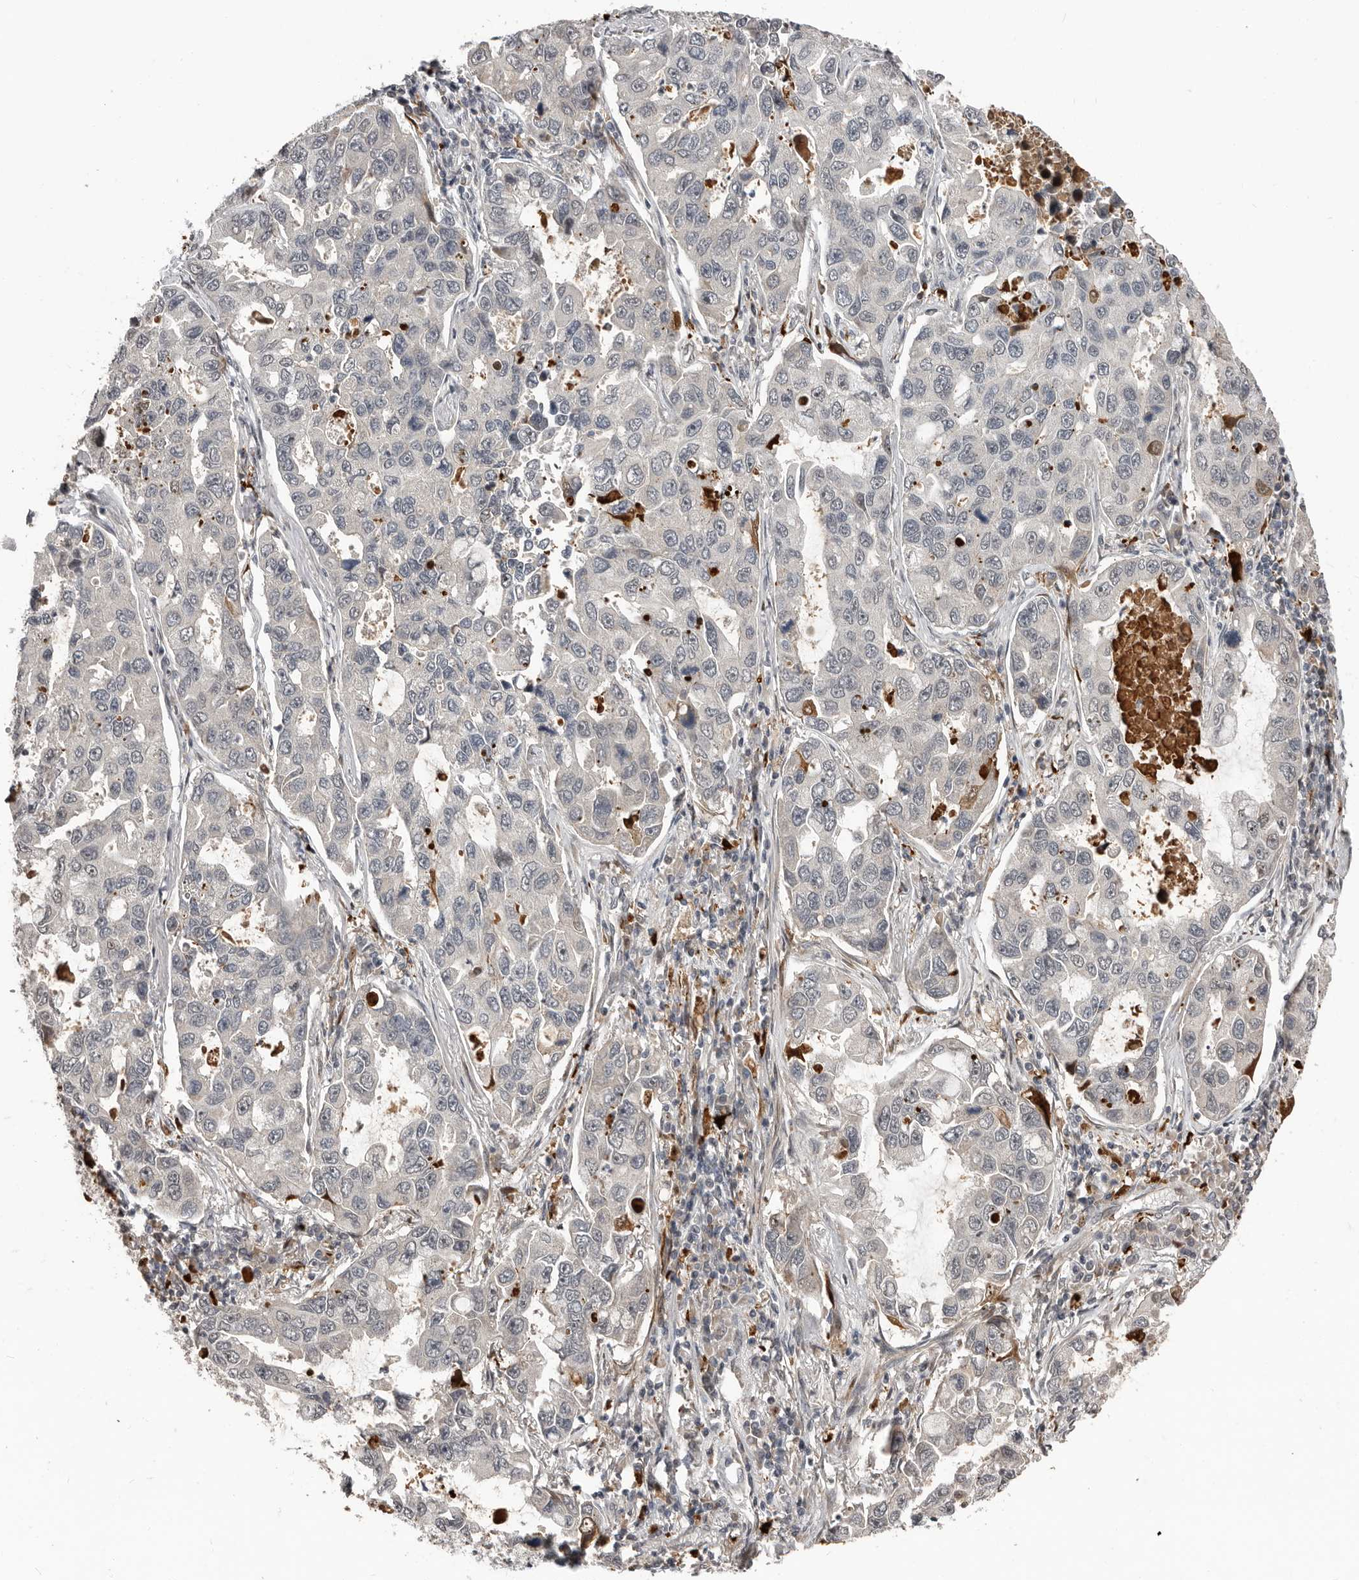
{"staining": {"intensity": "weak", "quantity": "<25%", "location": "cytoplasmic/membranous"}, "tissue": "lung cancer", "cell_type": "Tumor cells", "image_type": "cancer", "snomed": [{"axis": "morphology", "description": "Adenocarcinoma, NOS"}, {"axis": "topography", "description": "Lung"}], "caption": "Image shows no protein staining in tumor cells of lung cancer tissue.", "gene": "APOL6", "patient": {"sex": "male", "age": 64}}